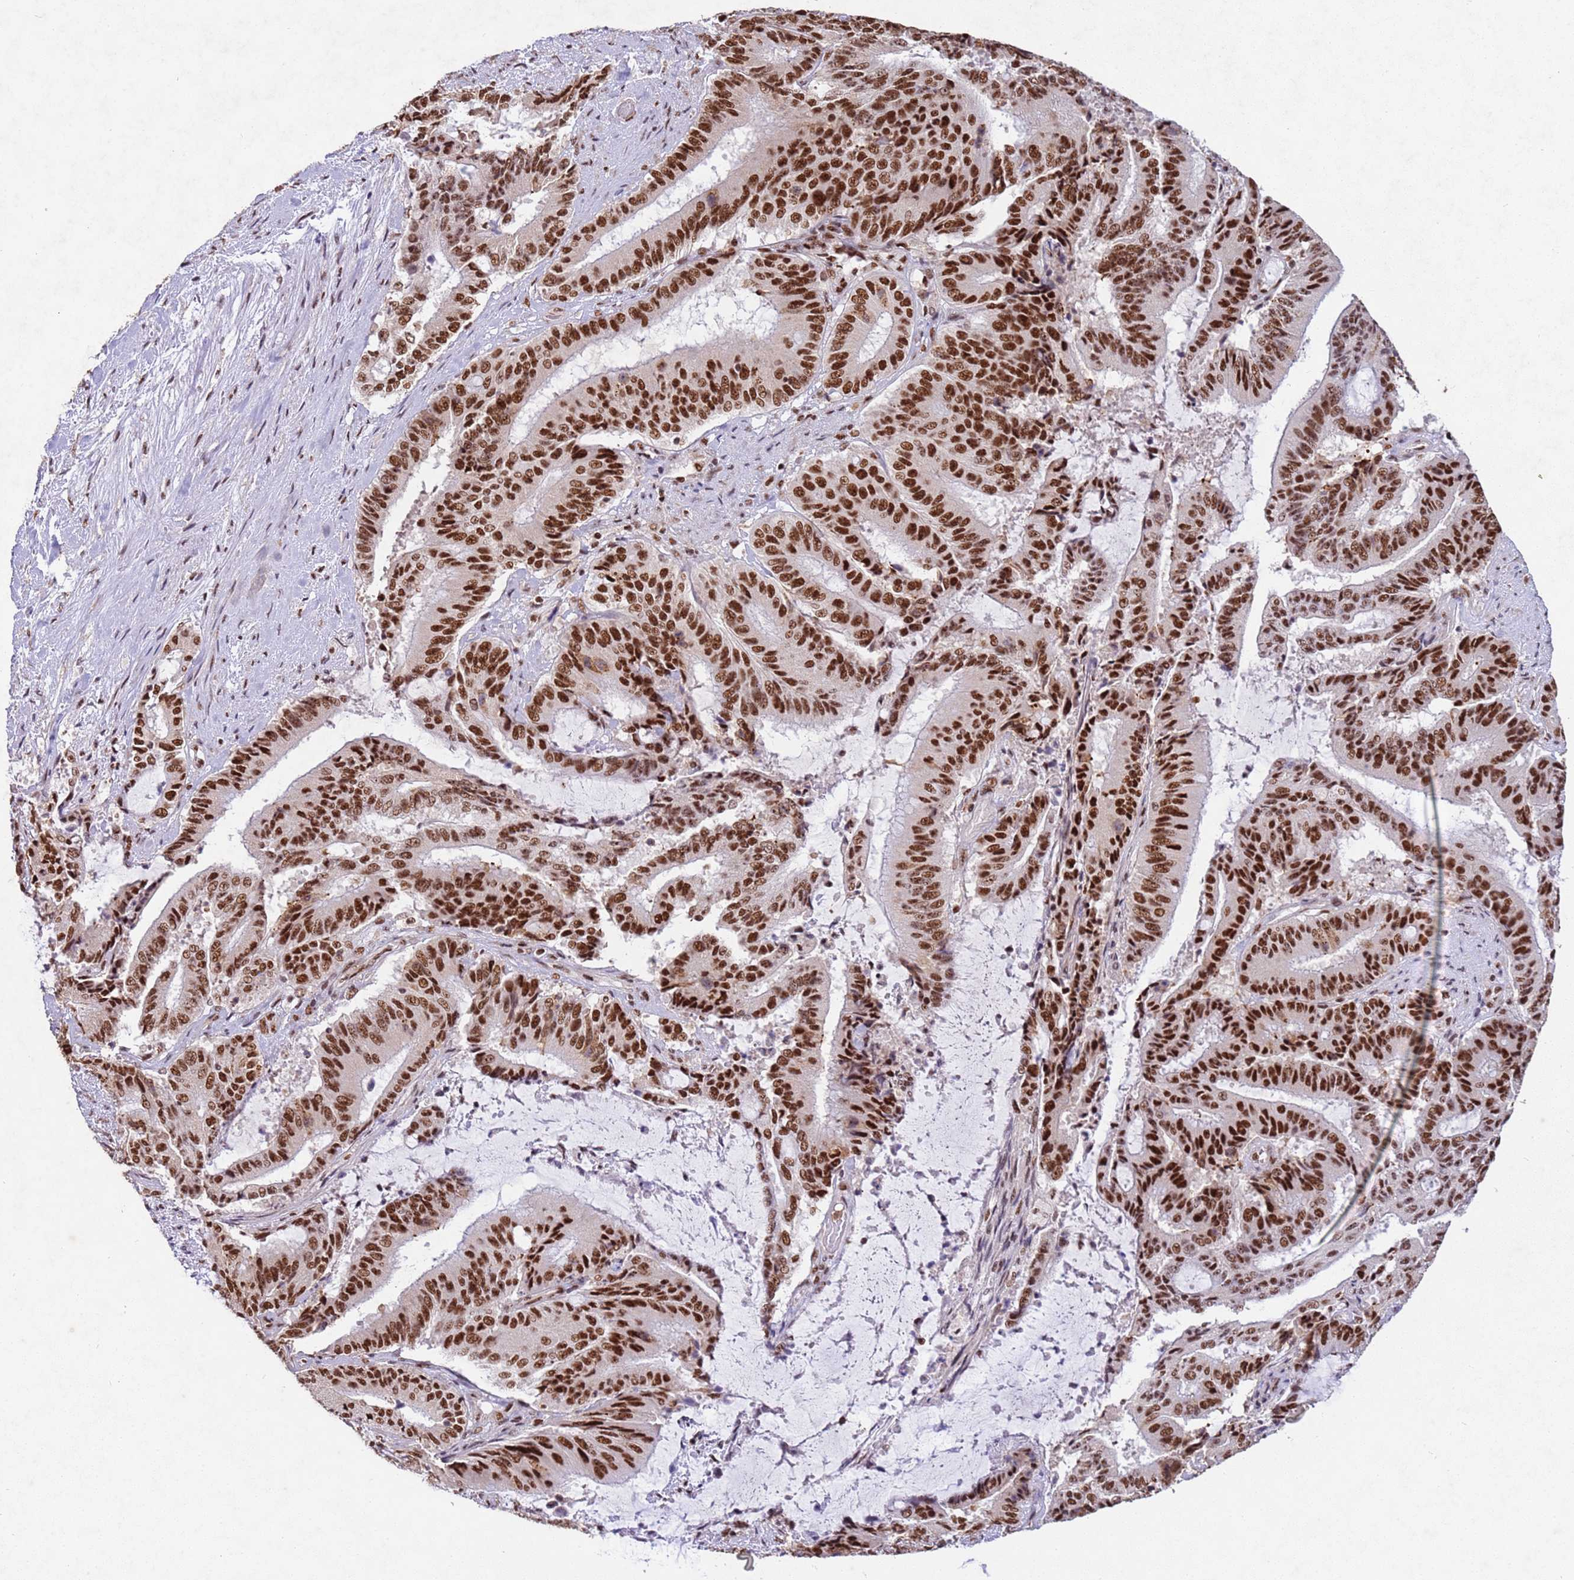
{"staining": {"intensity": "strong", "quantity": ">75%", "location": "nuclear"}, "tissue": "liver cancer", "cell_type": "Tumor cells", "image_type": "cancer", "snomed": [{"axis": "morphology", "description": "Normal tissue, NOS"}, {"axis": "morphology", "description": "Cholangiocarcinoma"}, {"axis": "topography", "description": "Liver"}, {"axis": "topography", "description": "Peripheral nerve tissue"}], "caption": "Immunohistochemistry (IHC) image of neoplastic tissue: human liver cancer (cholangiocarcinoma) stained using immunohistochemistry demonstrates high levels of strong protein expression localized specifically in the nuclear of tumor cells, appearing as a nuclear brown color.", "gene": "ESF1", "patient": {"sex": "female", "age": 73}}